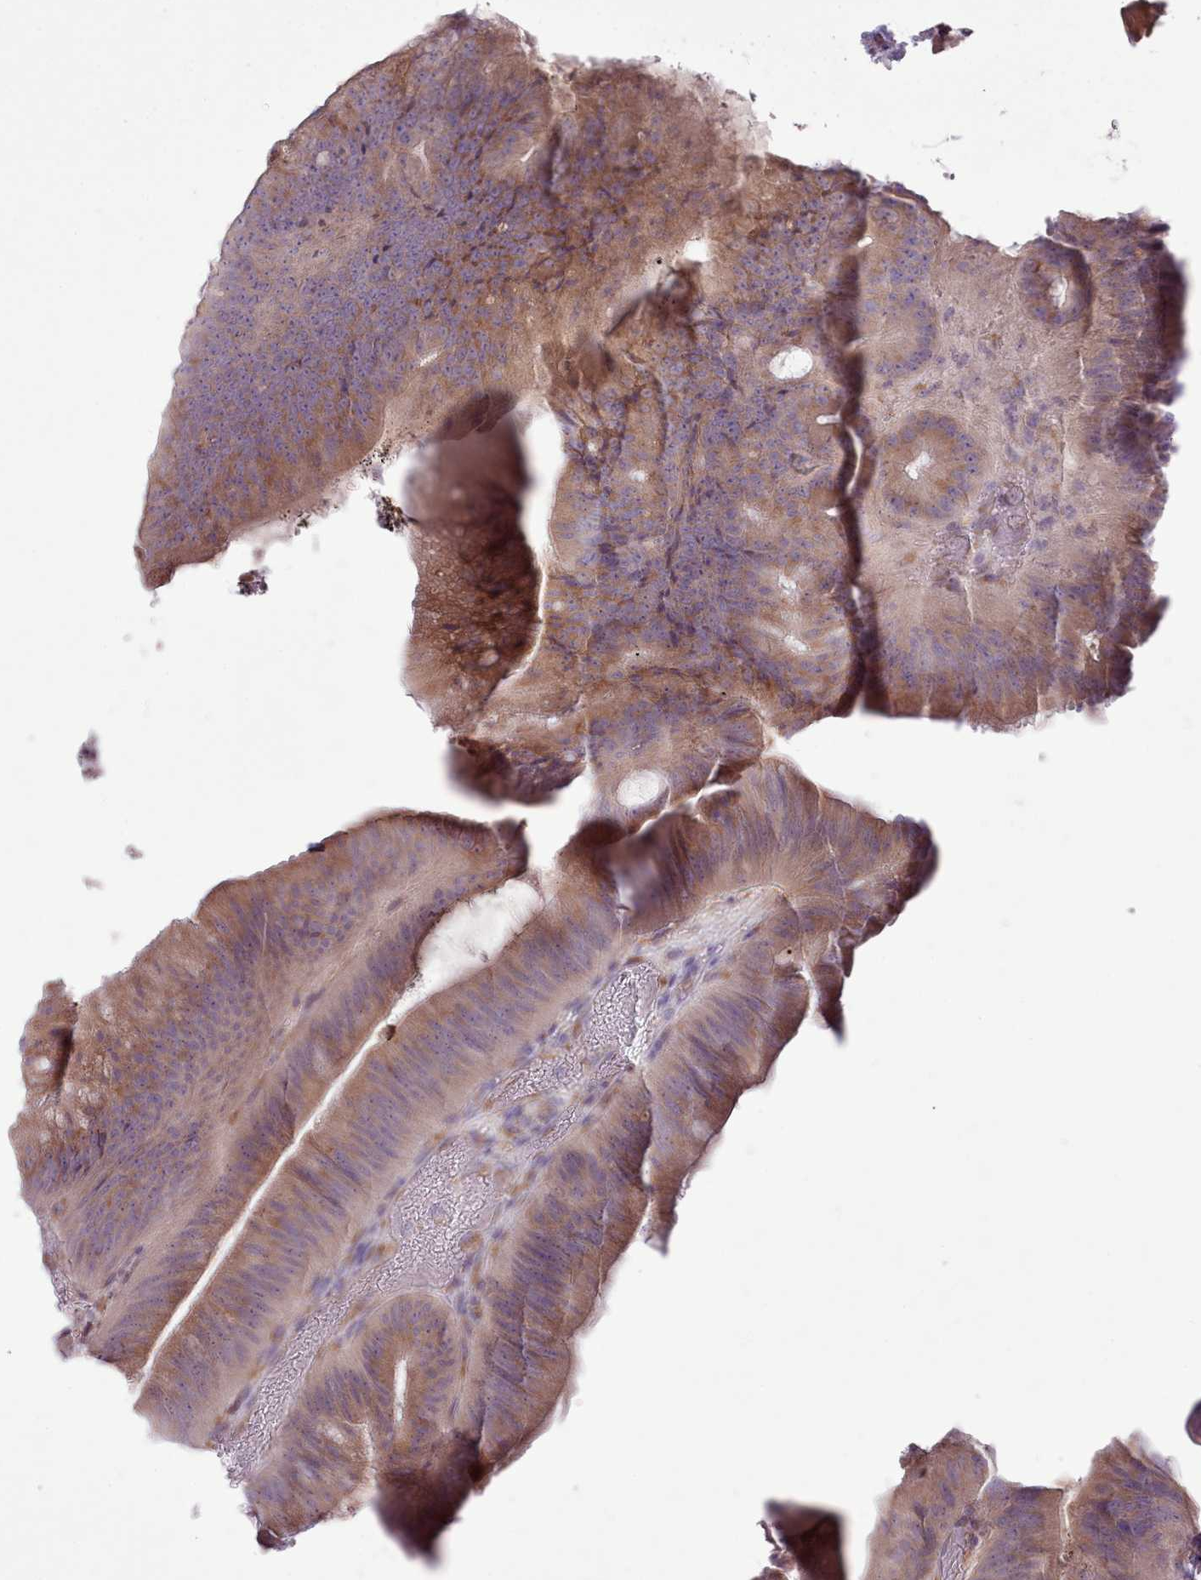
{"staining": {"intensity": "moderate", "quantity": ">75%", "location": "cytoplasmic/membranous"}, "tissue": "colorectal cancer", "cell_type": "Tumor cells", "image_type": "cancer", "snomed": [{"axis": "morphology", "description": "Adenocarcinoma, NOS"}, {"axis": "topography", "description": "Colon"}], "caption": "The image reveals a brown stain indicating the presence of a protein in the cytoplasmic/membranous of tumor cells in colorectal cancer.", "gene": "CCL1", "patient": {"sex": "female", "age": 43}}